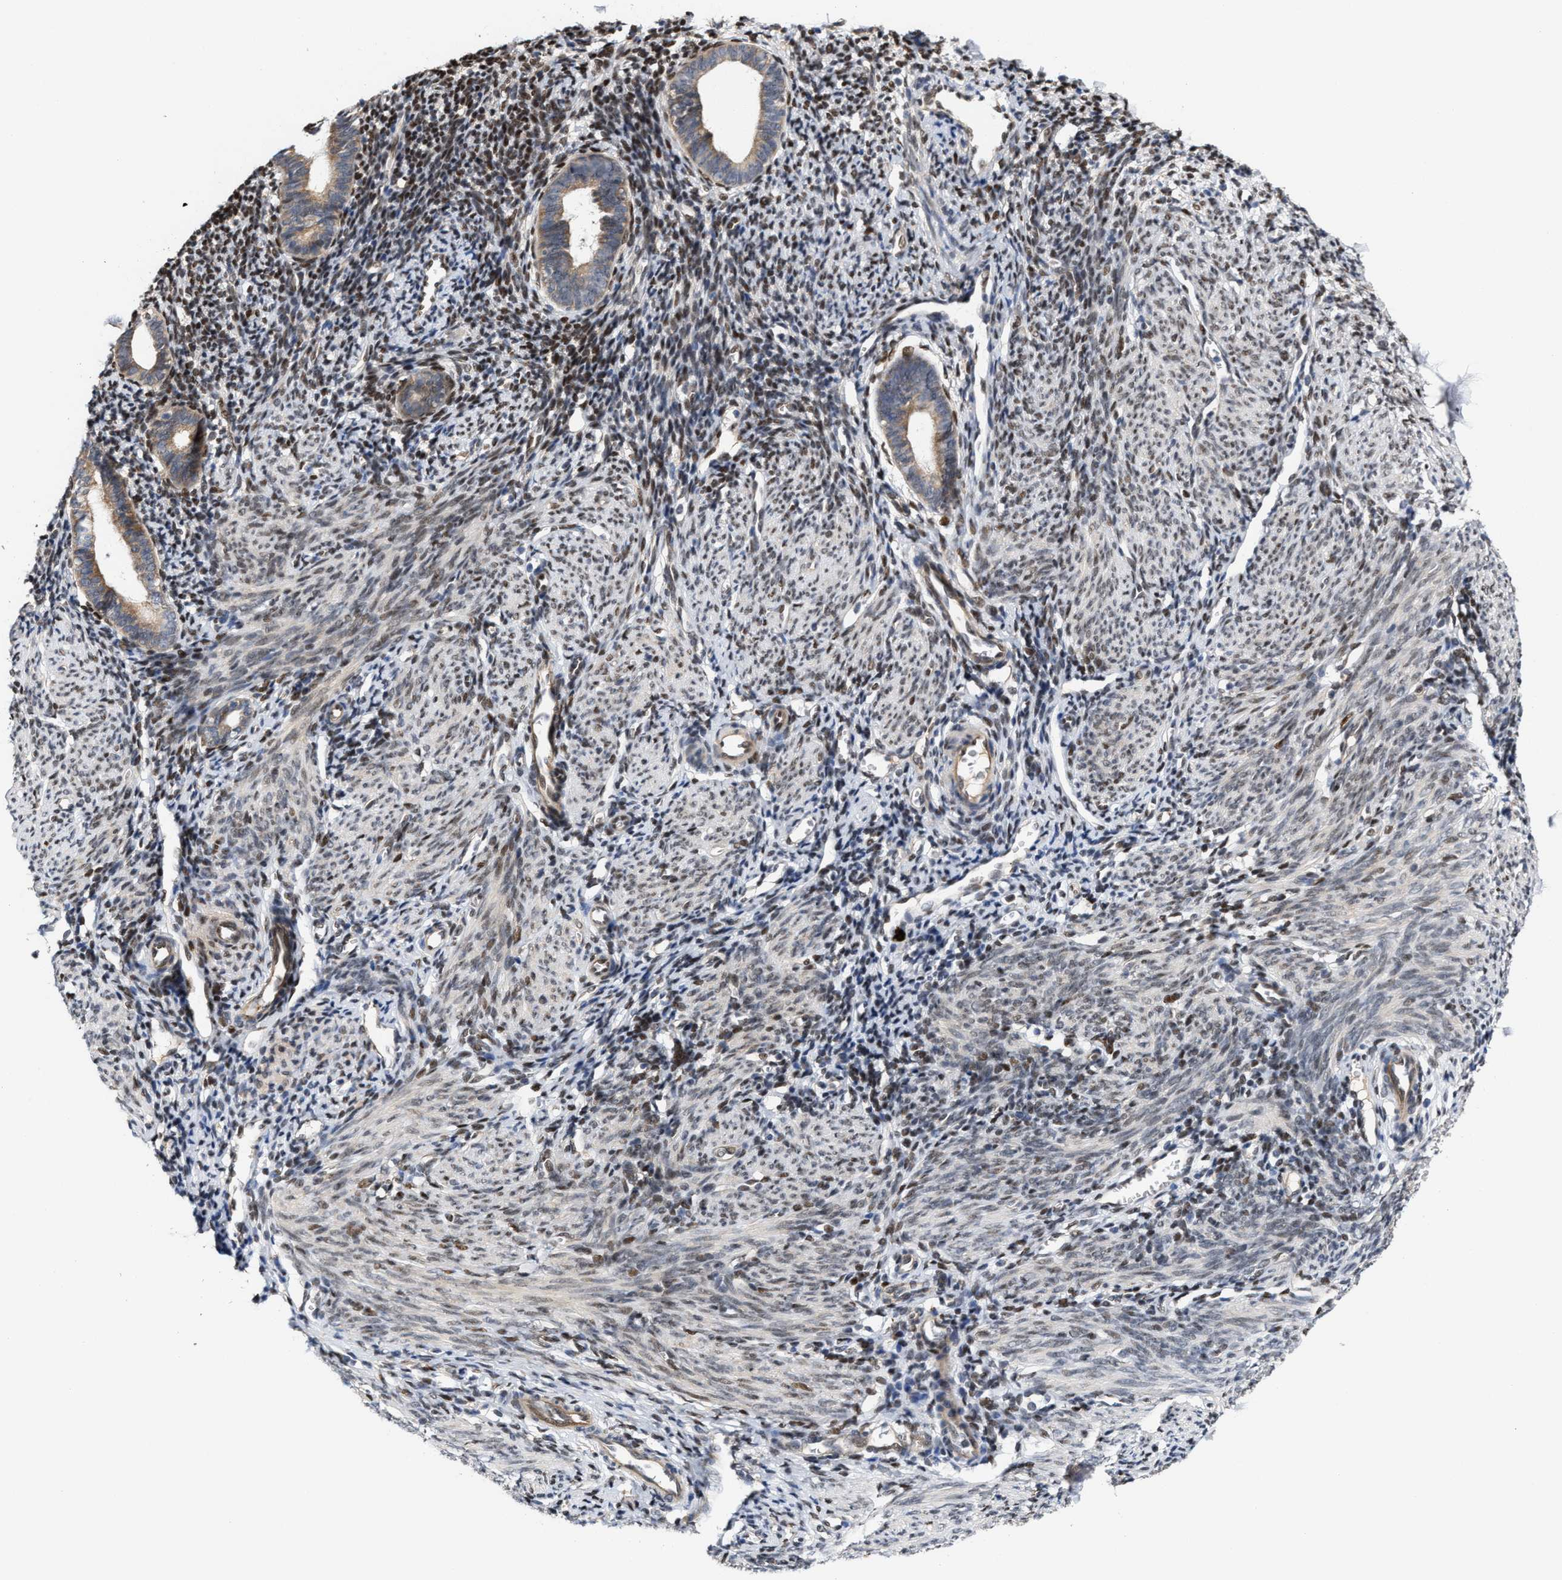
{"staining": {"intensity": "moderate", "quantity": "<25%", "location": "nuclear"}, "tissue": "endometrium", "cell_type": "Cells in endometrial stroma", "image_type": "normal", "snomed": [{"axis": "morphology", "description": "Normal tissue, NOS"}, {"axis": "morphology", "description": "Adenocarcinoma, NOS"}, {"axis": "topography", "description": "Endometrium"}], "caption": "A brown stain labels moderate nuclear positivity of a protein in cells in endometrial stroma of benign endometrium. The staining is performed using DAB brown chromogen to label protein expression. The nuclei are counter-stained blue using hematoxylin.", "gene": "TCF4", "patient": {"sex": "female", "age": 57}}